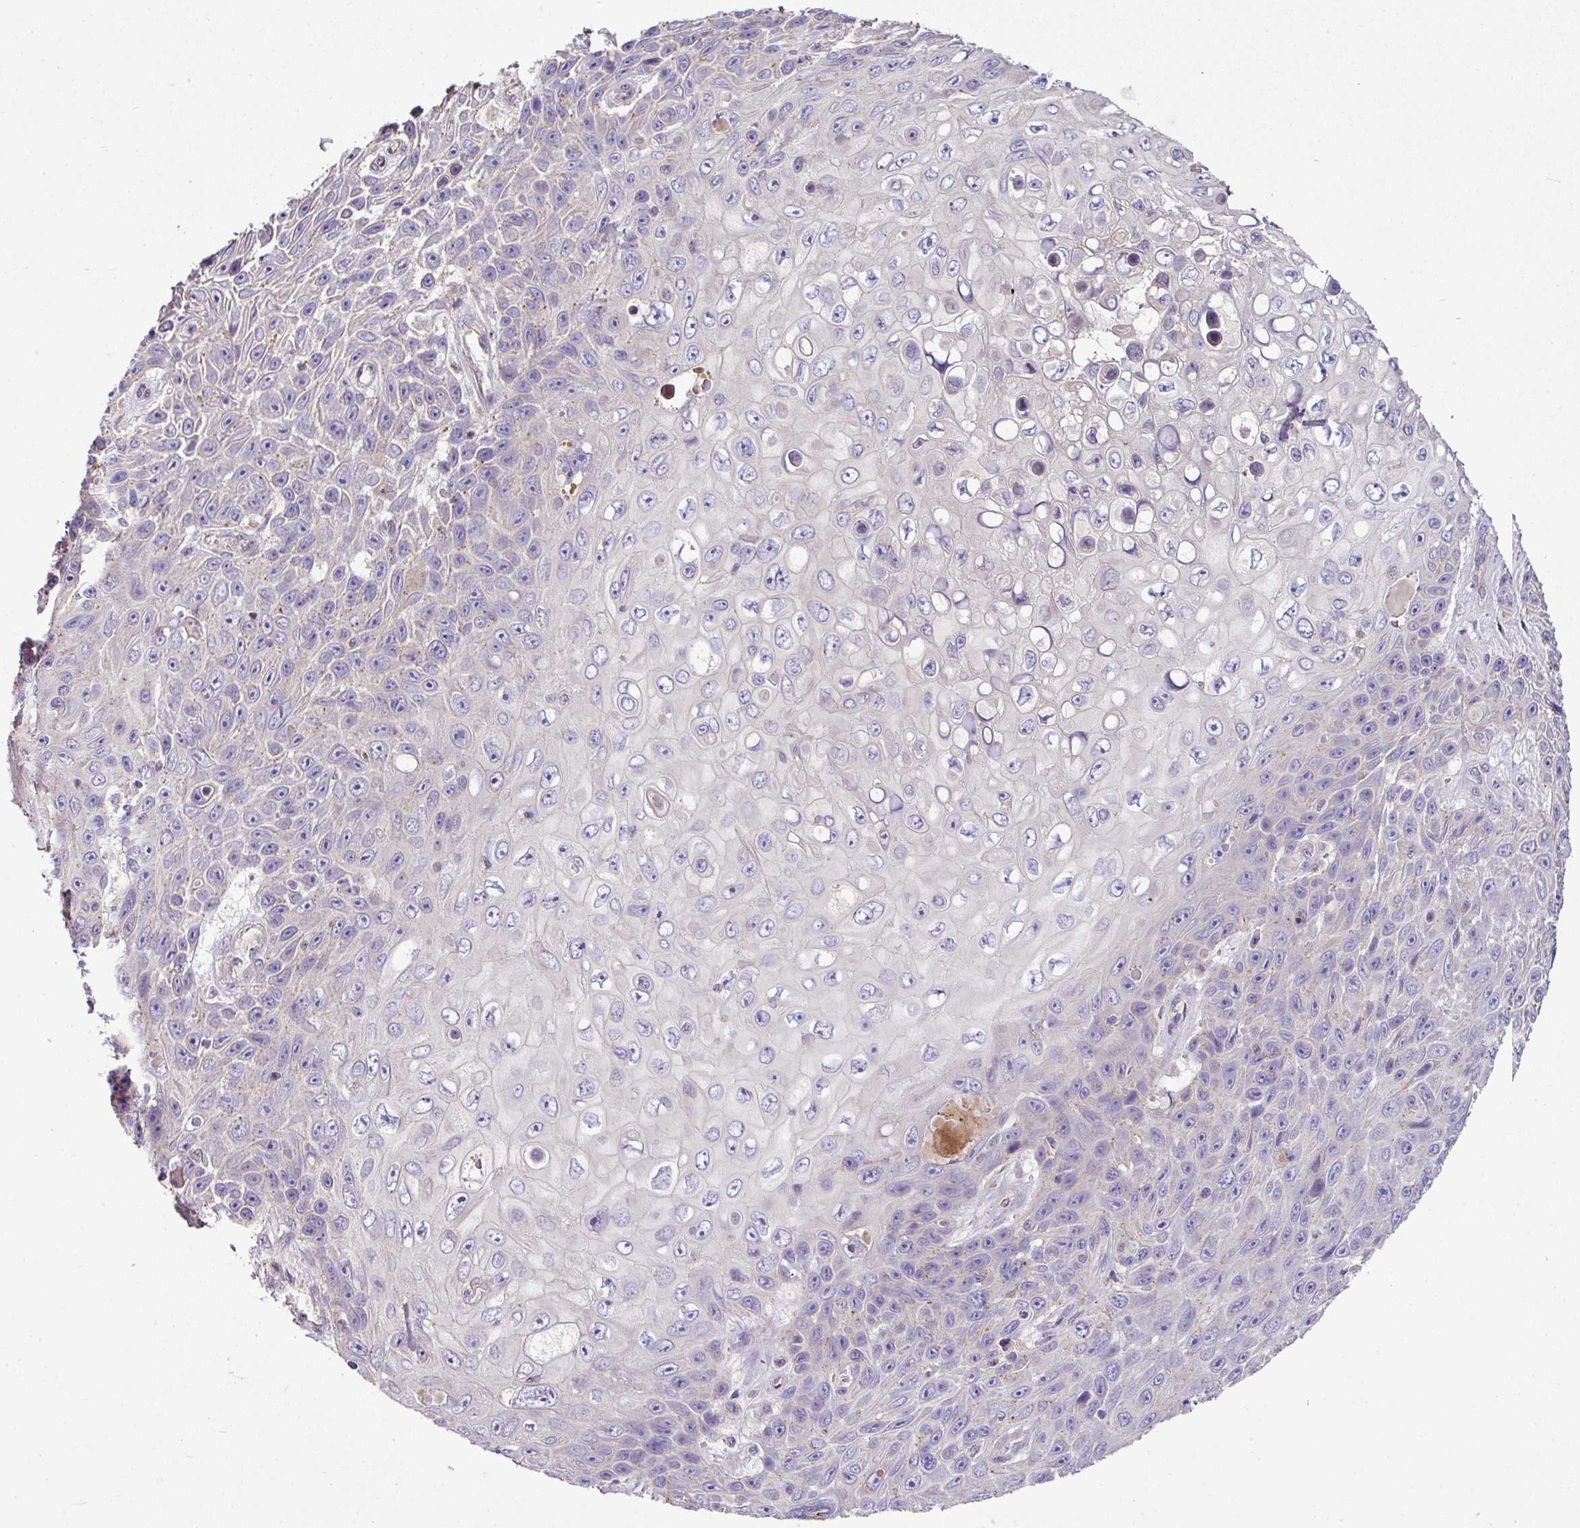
{"staining": {"intensity": "negative", "quantity": "none", "location": "none"}, "tissue": "skin cancer", "cell_type": "Tumor cells", "image_type": "cancer", "snomed": [{"axis": "morphology", "description": "Squamous cell carcinoma, NOS"}, {"axis": "topography", "description": "Skin"}], "caption": "IHC histopathology image of skin squamous cell carcinoma stained for a protein (brown), which reveals no staining in tumor cells. (Stains: DAB (3,3'-diaminobenzidine) immunohistochemistry with hematoxylin counter stain, Microscopy: brightfield microscopy at high magnification).", "gene": "LRRC9", "patient": {"sex": "male", "age": 82}}